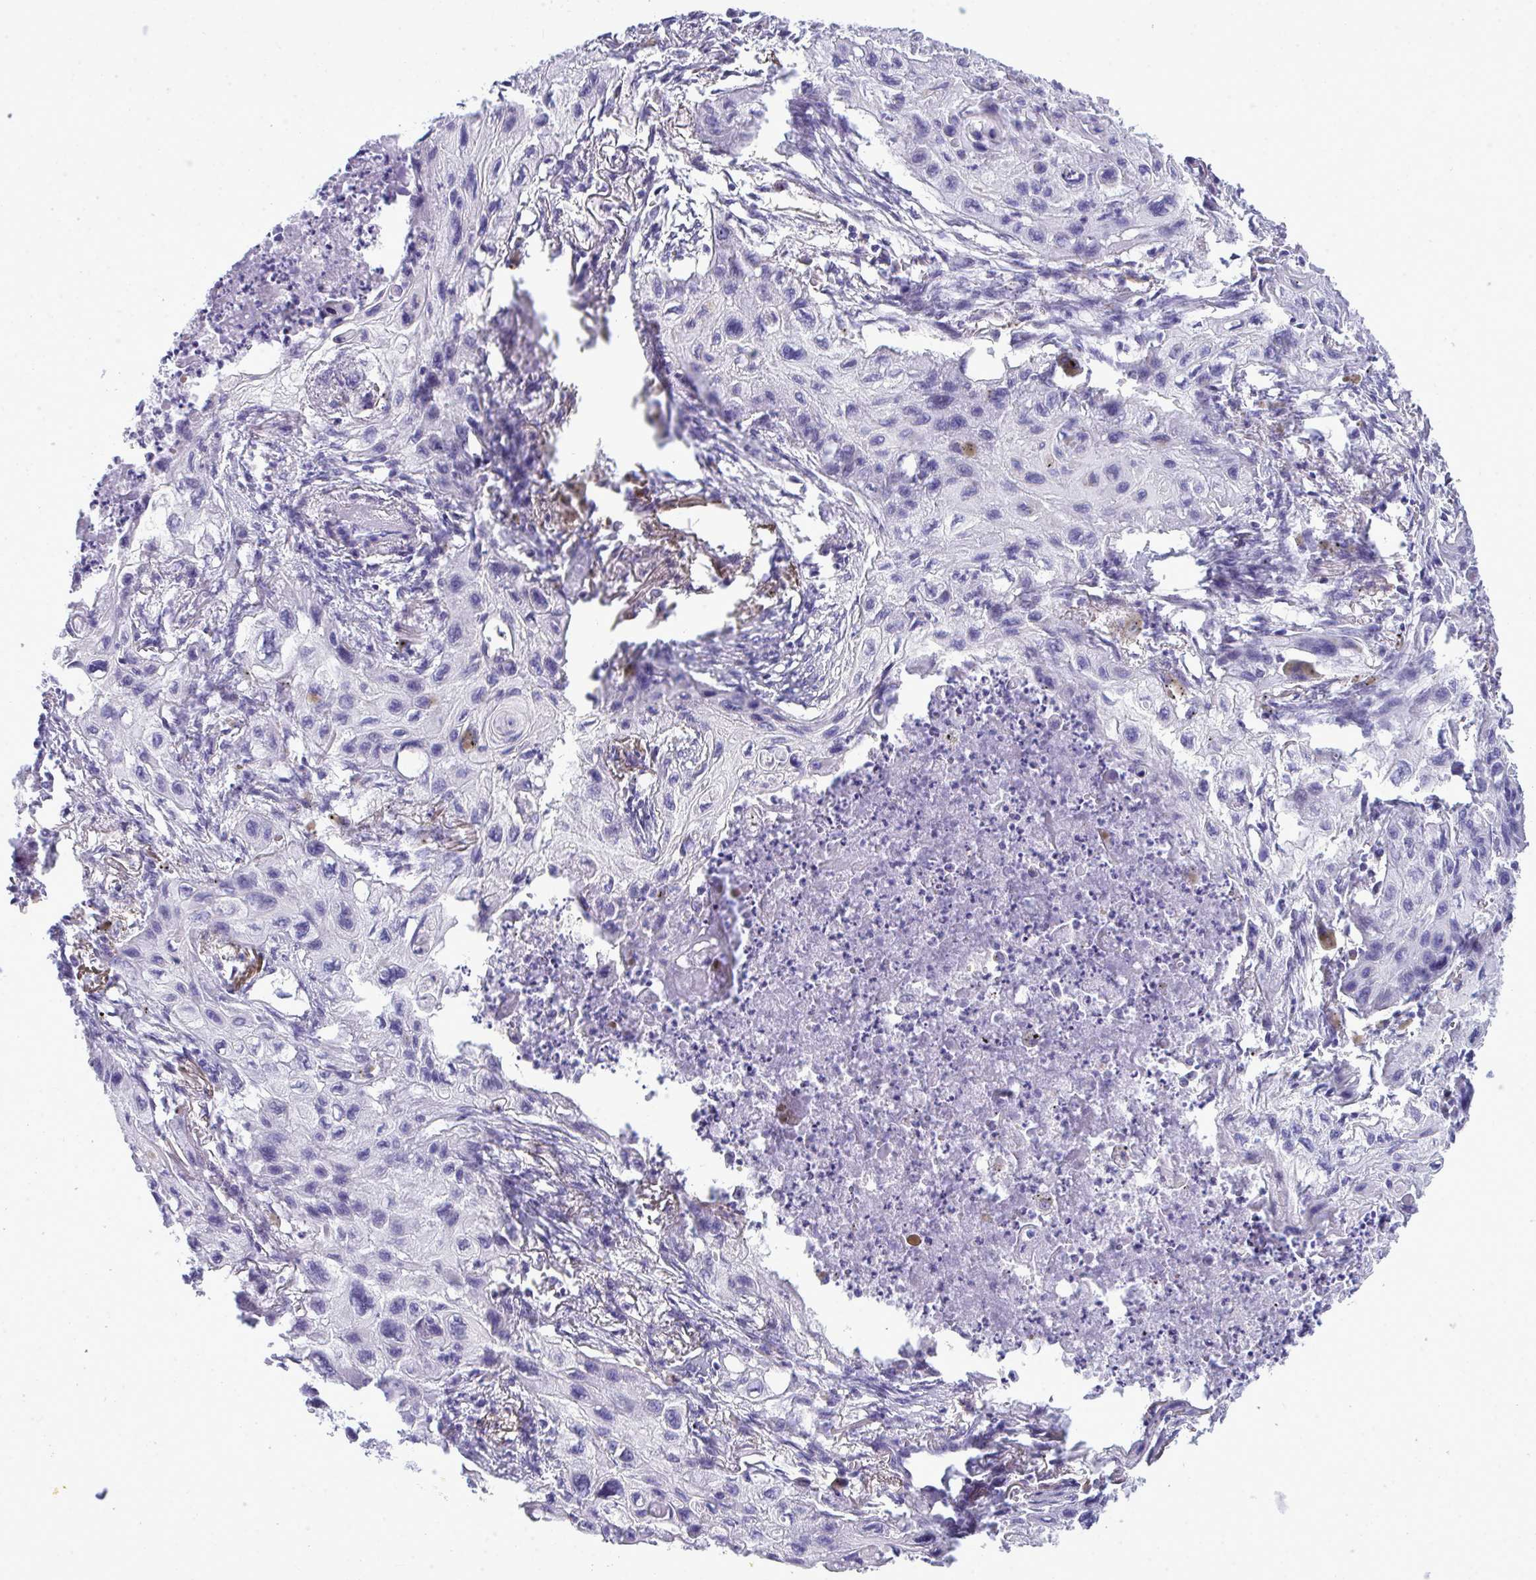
{"staining": {"intensity": "negative", "quantity": "none", "location": "none"}, "tissue": "lung cancer", "cell_type": "Tumor cells", "image_type": "cancer", "snomed": [{"axis": "morphology", "description": "Squamous cell carcinoma, NOS"}, {"axis": "topography", "description": "Lung"}], "caption": "A high-resolution image shows IHC staining of squamous cell carcinoma (lung), which exhibits no significant positivity in tumor cells. The staining is performed using DAB (3,3'-diaminobenzidine) brown chromogen with nuclei counter-stained in using hematoxylin.", "gene": "PRM2", "patient": {"sex": "male", "age": 71}}